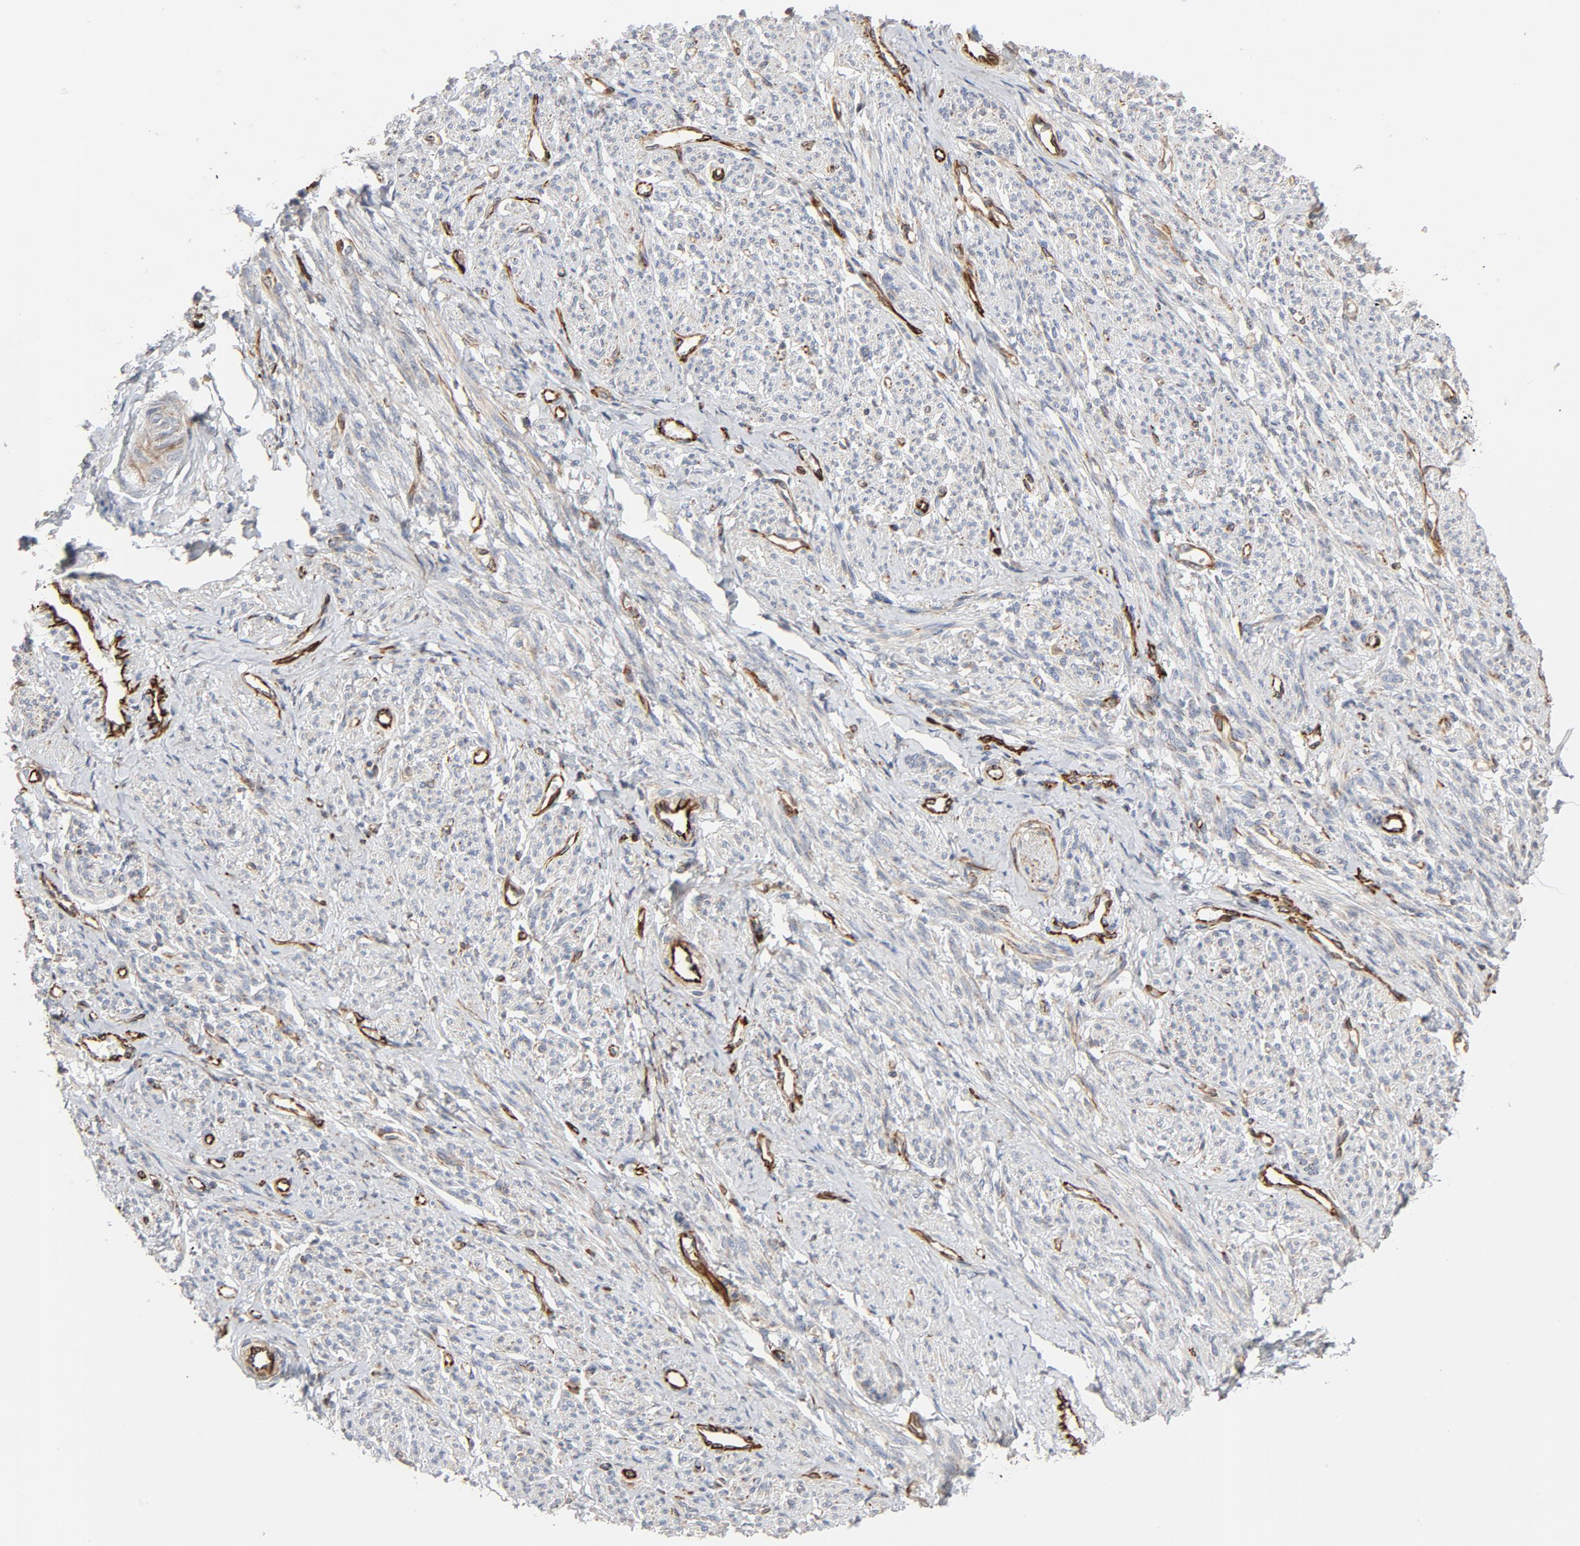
{"staining": {"intensity": "weak", "quantity": "<25%", "location": "cytoplasmic/membranous"}, "tissue": "smooth muscle", "cell_type": "Smooth muscle cells", "image_type": "normal", "snomed": [{"axis": "morphology", "description": "Normal tissue, NOS"}, {"axis": "topography", "description": "Smooth muscle"}], "caption": "Histopathology image shows no significant protein expression in smooth muscle cells of benign smooth muscle.", "gene": "FAM118A", "patient": {"sex": "female", "age": 65}}